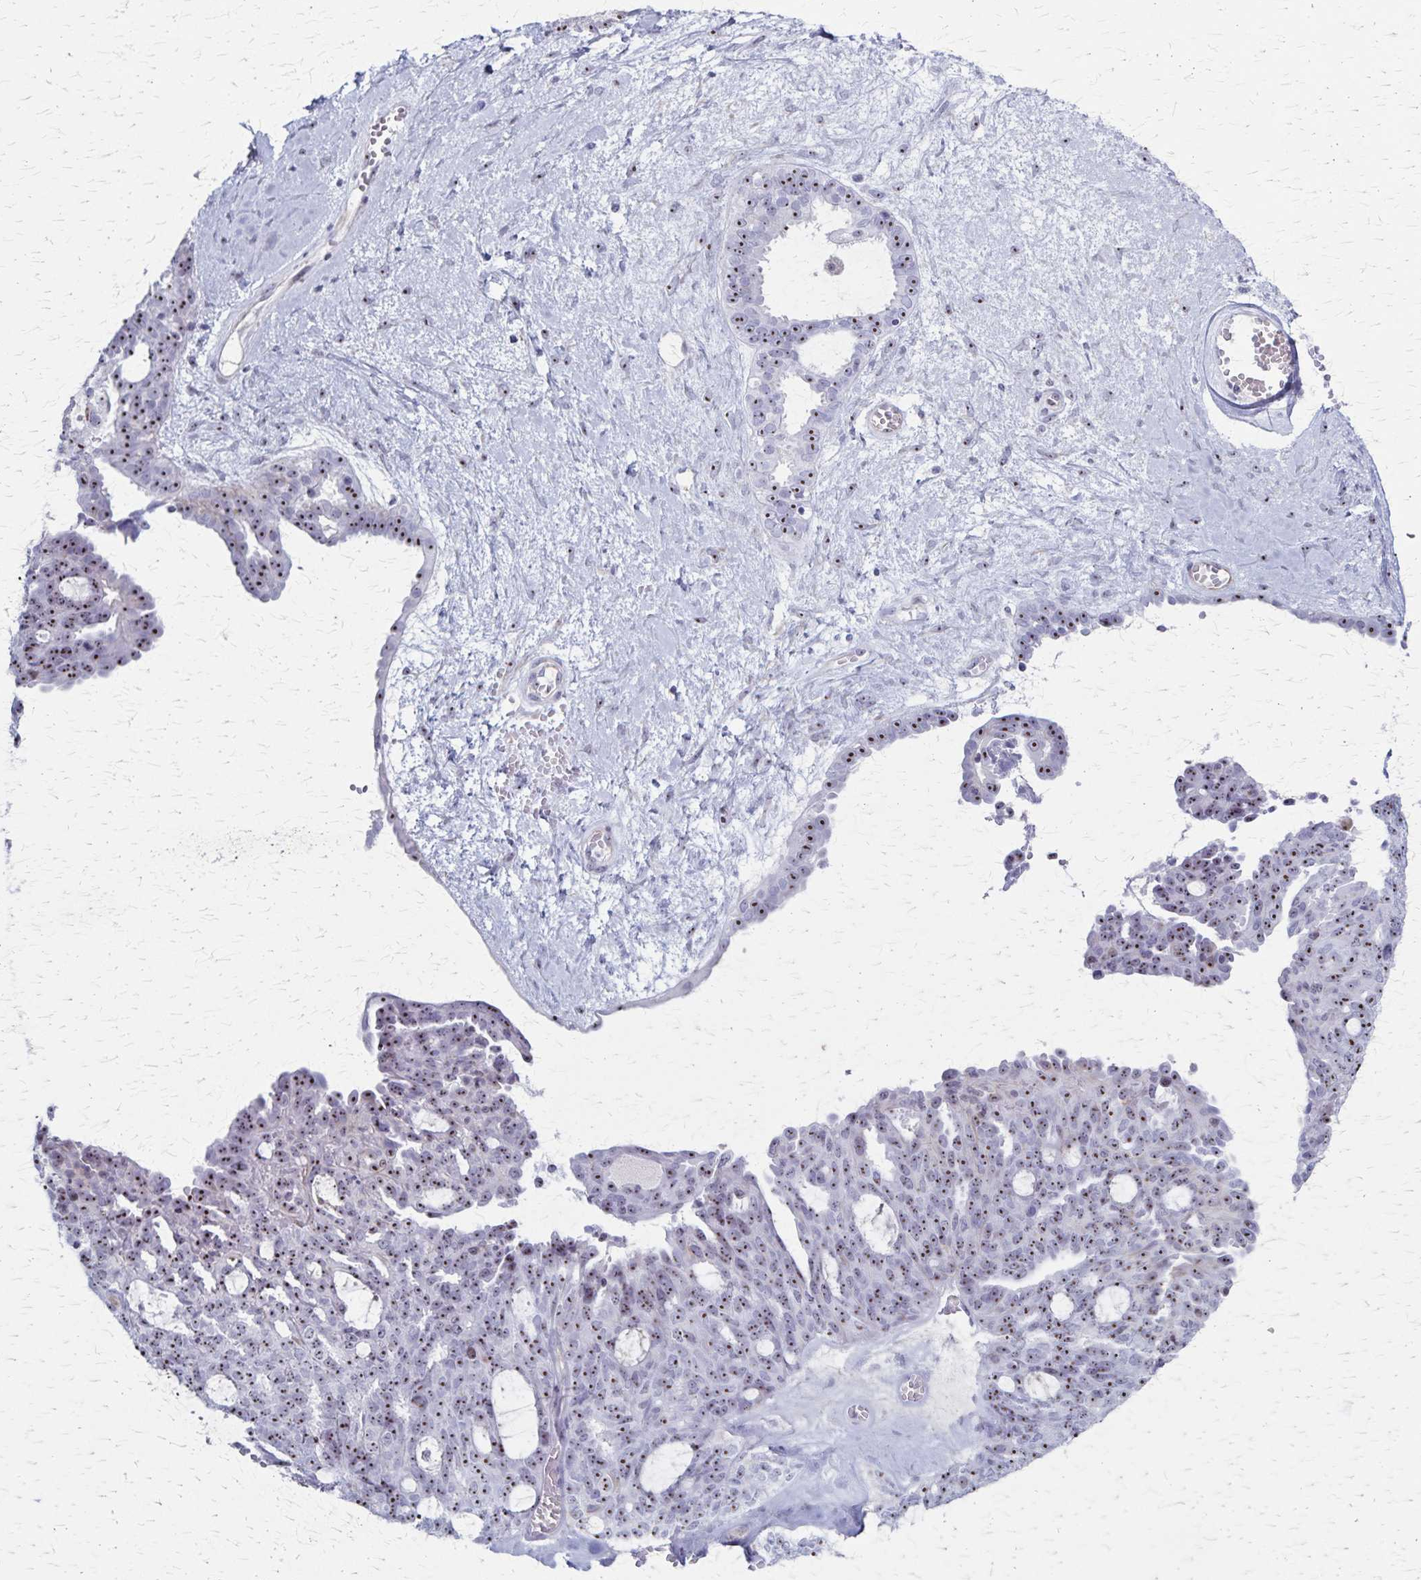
{"staining": {"intensity": "moderate", "quantity": ">75%", "location": "nuclear"}, "tissue": "ovarian cancer", "cell_type": "Tumor cells", "image_type": "cancer", "snomed": [{"axis": "morphology", "description": "Cystadenocarcinoma, serous, NOS"}, {"axis": "topography", "description": "Ovary"}], "caption": "Immunohistochemistry (DAB (3,3'-diaminobenzidine)) staining of serous cystadenocarcinoma (ovarian) exhibits moderate nuclear protein staining in about >75% of tumor cells.", "gene": "DLK2", "patient": {"sex": "female", "age": 71}}